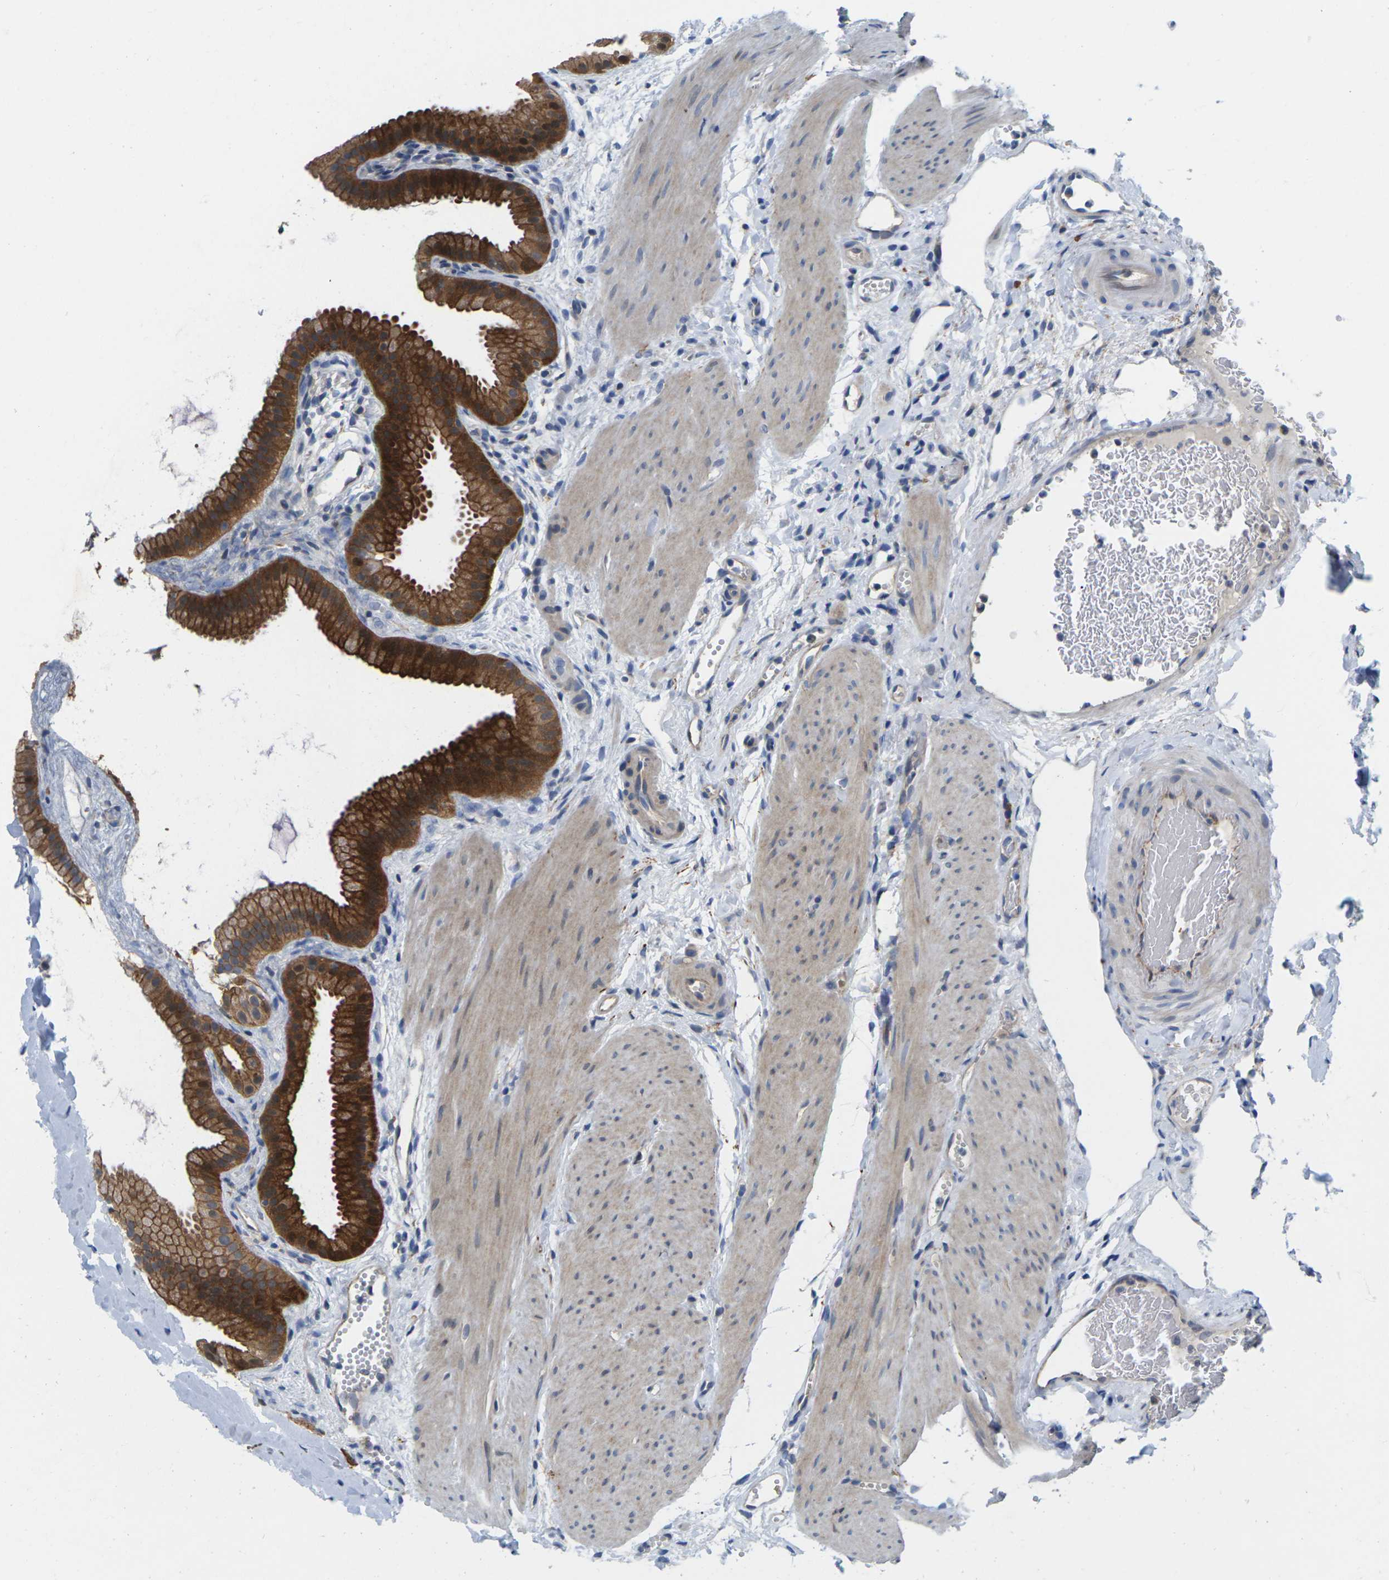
{"staining": {"intensity": "strong", "quantity": ">75%", "location": "cytoplasmic/membranous"}, "tissue": "gallbladder", "cell_type": "Glandular cells", "image_type": "normal", "snomed": [{"axis": "morphology", "description": "Normal tissue, NOS"}, {"axis": "topography", "description": "Gallbladder"}], "caption": "Human gallbladder stained for a protein (brown) displays strong cytoplasmic/membranous positive positivity in about >75% of glandular cells.", "gene": "SCNN1A", "patient": {"sex": "female", "age": 64}}